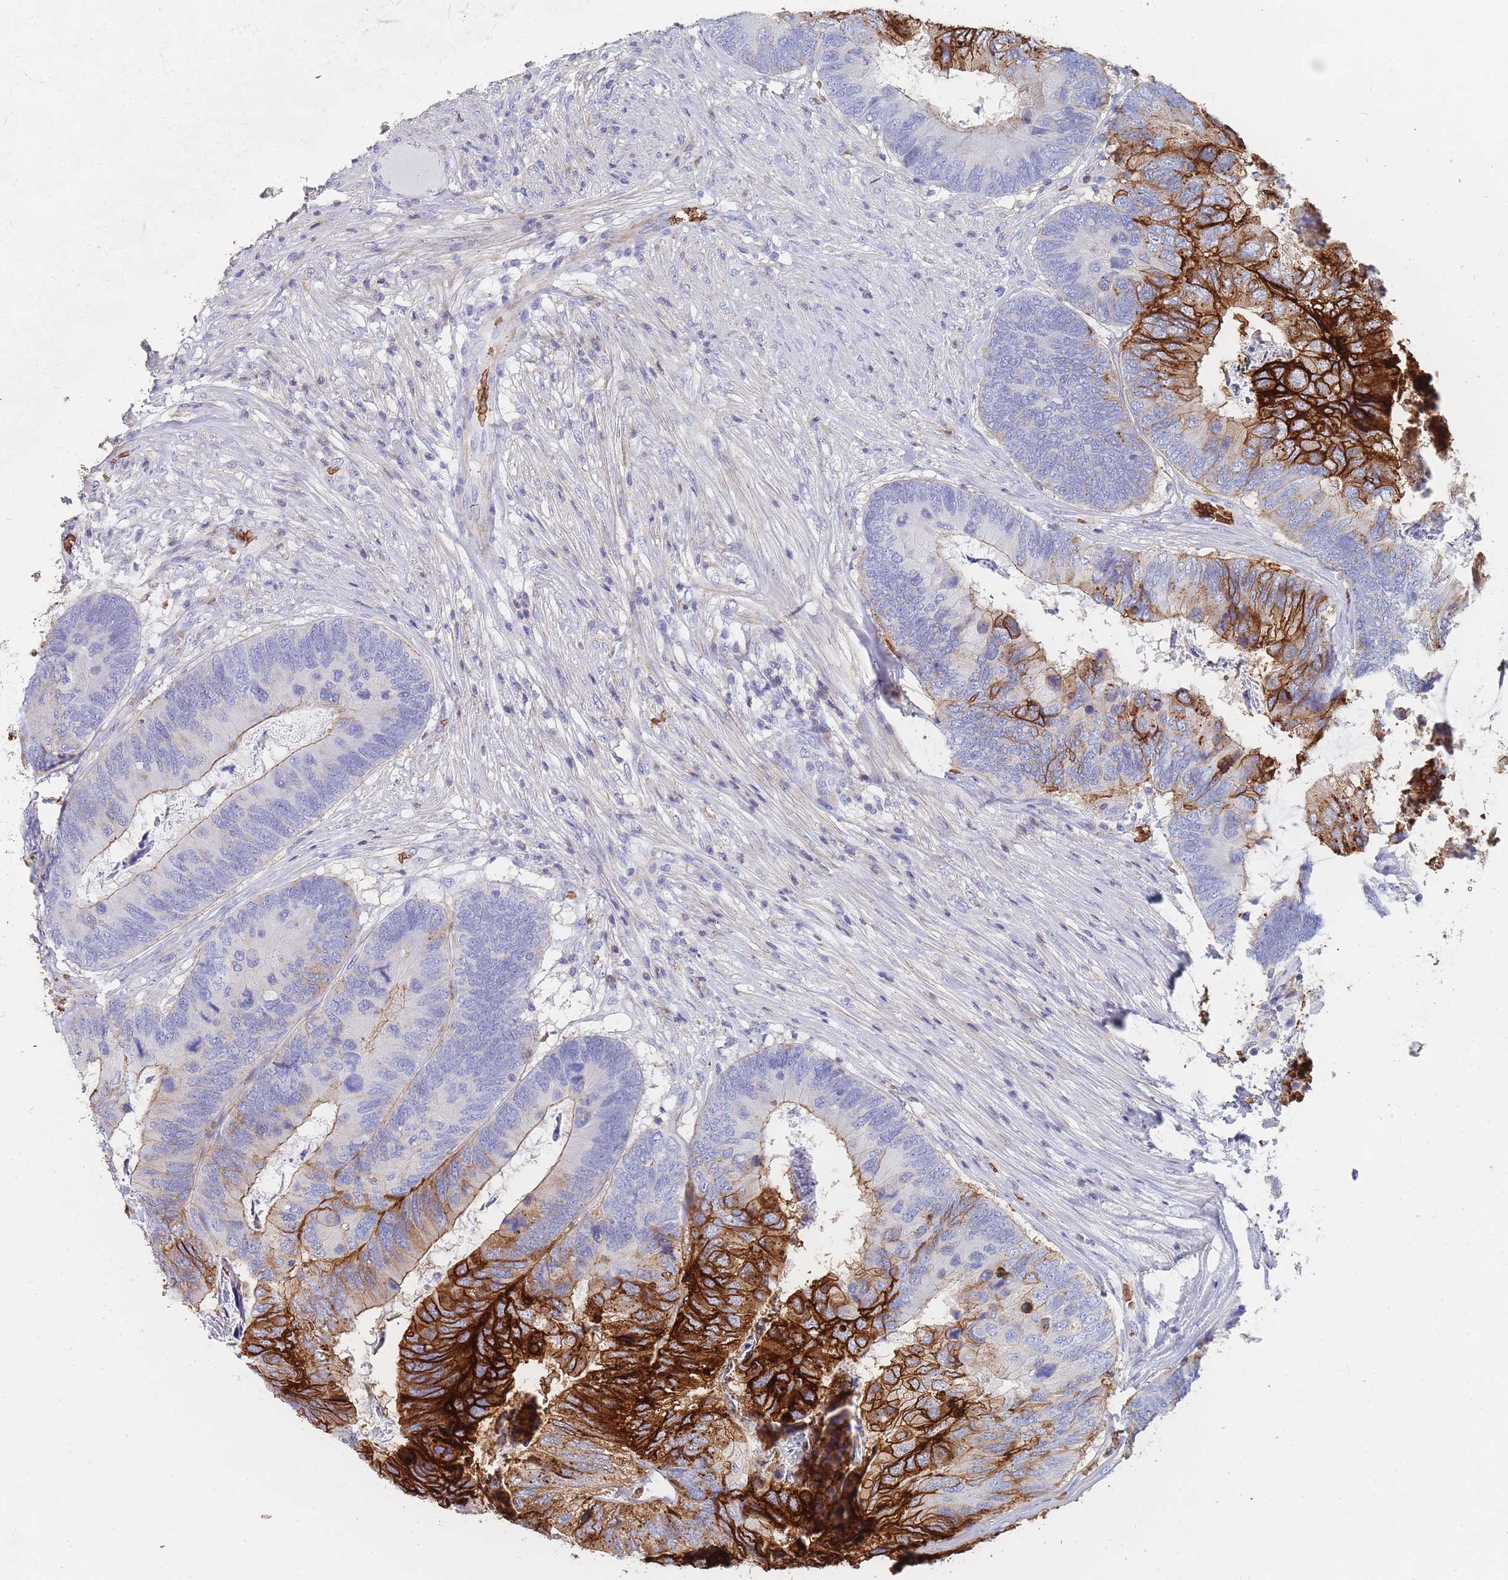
{"staining": {"intensity": "strong", "quantity": "25%-75%", "location": "cytoplasmic/membranous"}, "tissue": "colorectal cancer", "cell_type": "Tumor cells", "image_type": "cancer", "snomed": [{"axis": "morphology", "description": "Adenocarcinoma, NOS"}, {"axis": "topography", "description": "Colon"}], "caption": "There is high levels of strong cytoplasmic/membranous positivity in tumor cells of colorectal cancer (adenocarcinoma), as demonstrated by immunohistochemical staining (brown color).", "gene": "SLC2A1", "patient": {"sex": "female", "age": 67}}